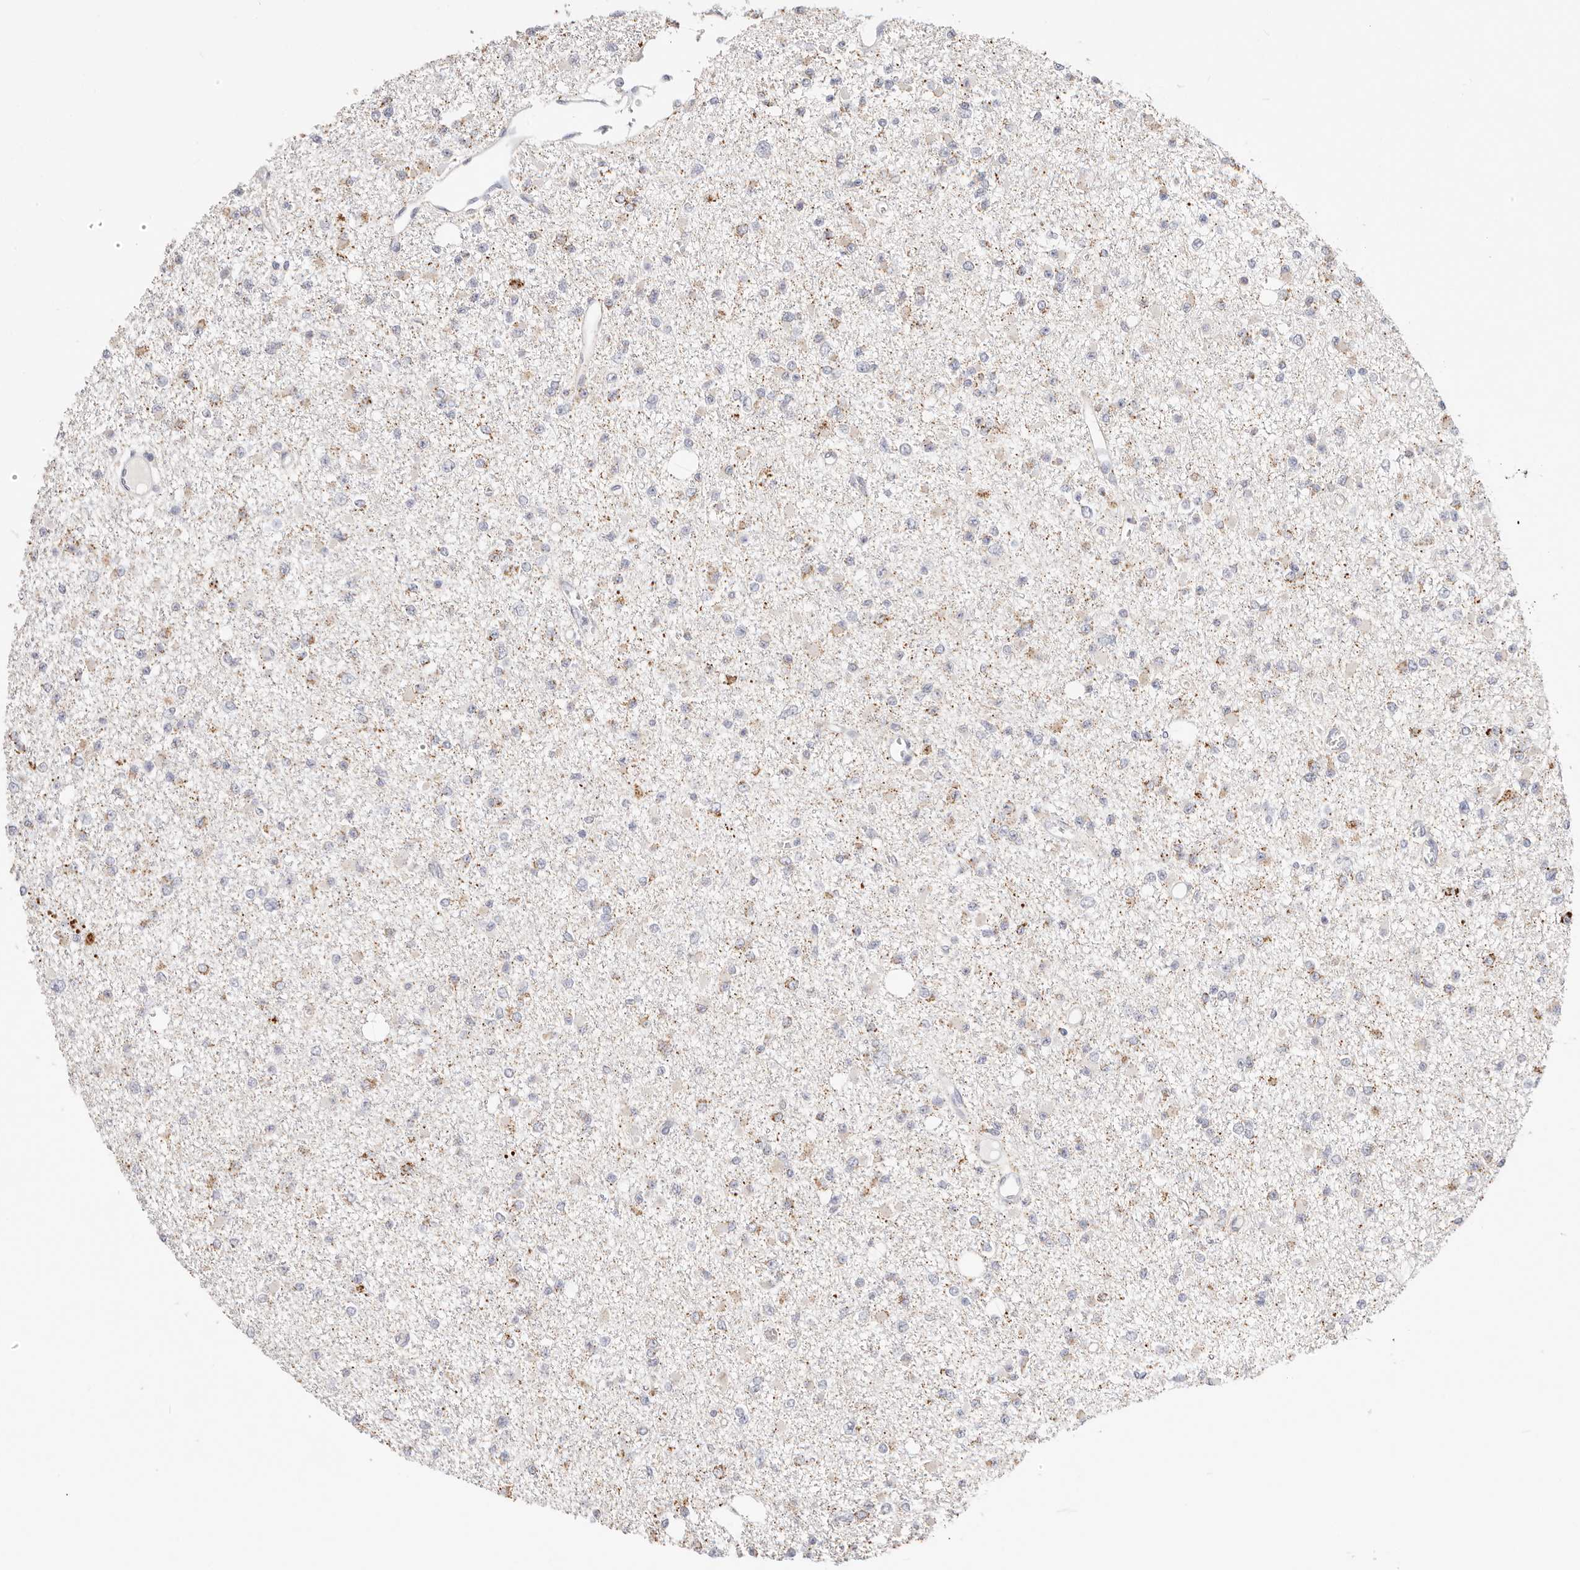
{"staining": {"intensity": "moderate", "quantity": "<25%", "location": "cytoplasmic/membranous"}, "tissue": "glioma", "cell_type": "Tumor cells", "image_type": "cancer", "snomed": [{"axis": "morphology", "description": "Glioma, malignant, Low grade"}, {"axis": "topography", "description": "Brain"}], "caption": "A high-resolution histopathology image shows immunohistochemistry staining of malignant glioma (low-grade), which shows moderate cytoplasmic/membranous staining in approximately <25% of tumor cells.", "gene": "STKLD1", "patient": {"sex": "female", "age": 22}}